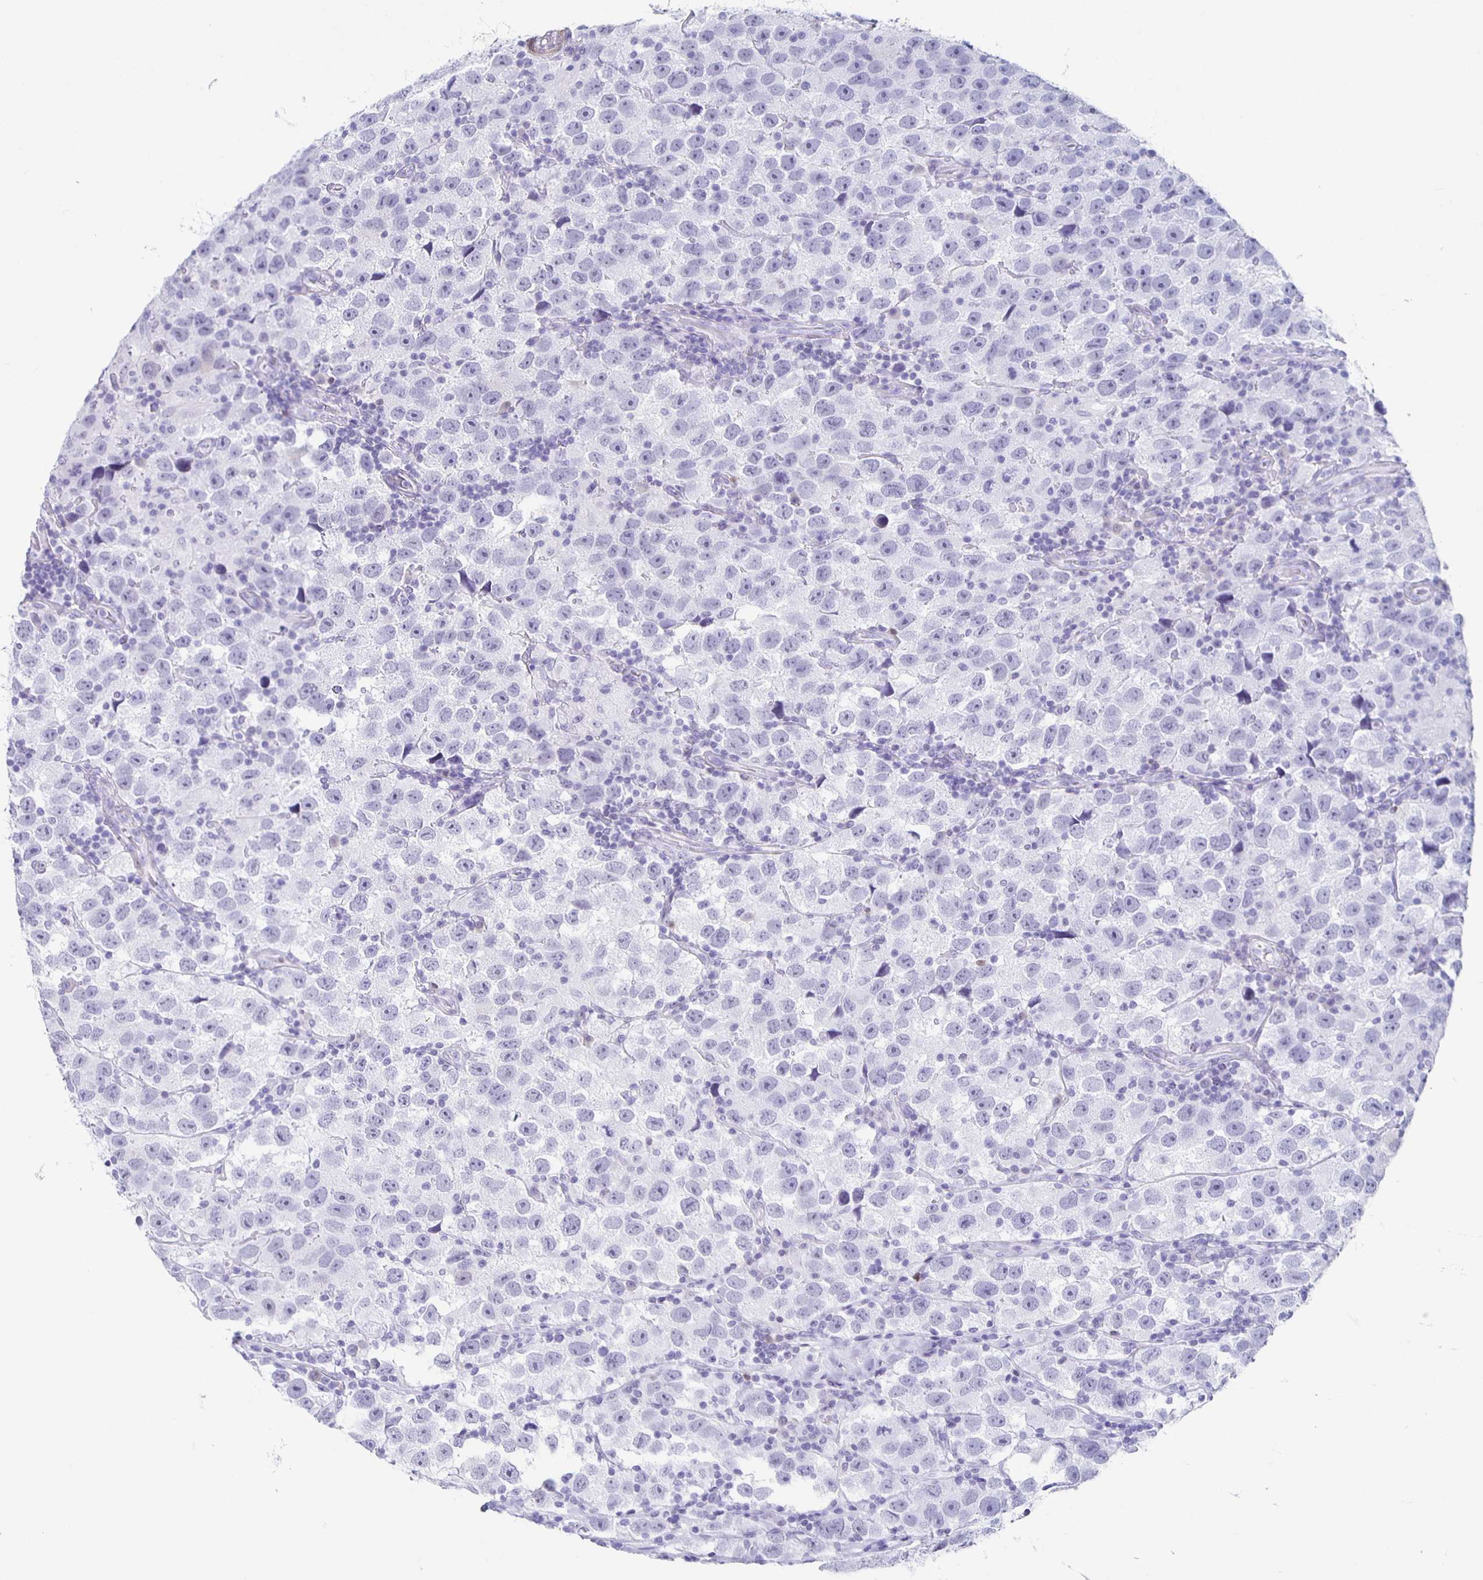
{"staining": {"intensity": "negative", "quantity": "none", "location": "none"}, "tissue": "testis cancer", "cell_type": "Tumor cells", "image_type": "cancer", "snomed": [{"axis": "morphology", "description": "Seminoma, NOS"}, {"axis": "topography", "description": "Testis"}], "caption": "Image shows no protein positivity in tumor cells of seminoma (testis) tissue.", "gene": "TPPP", "patient": {"sex": "male", "age": 26}}